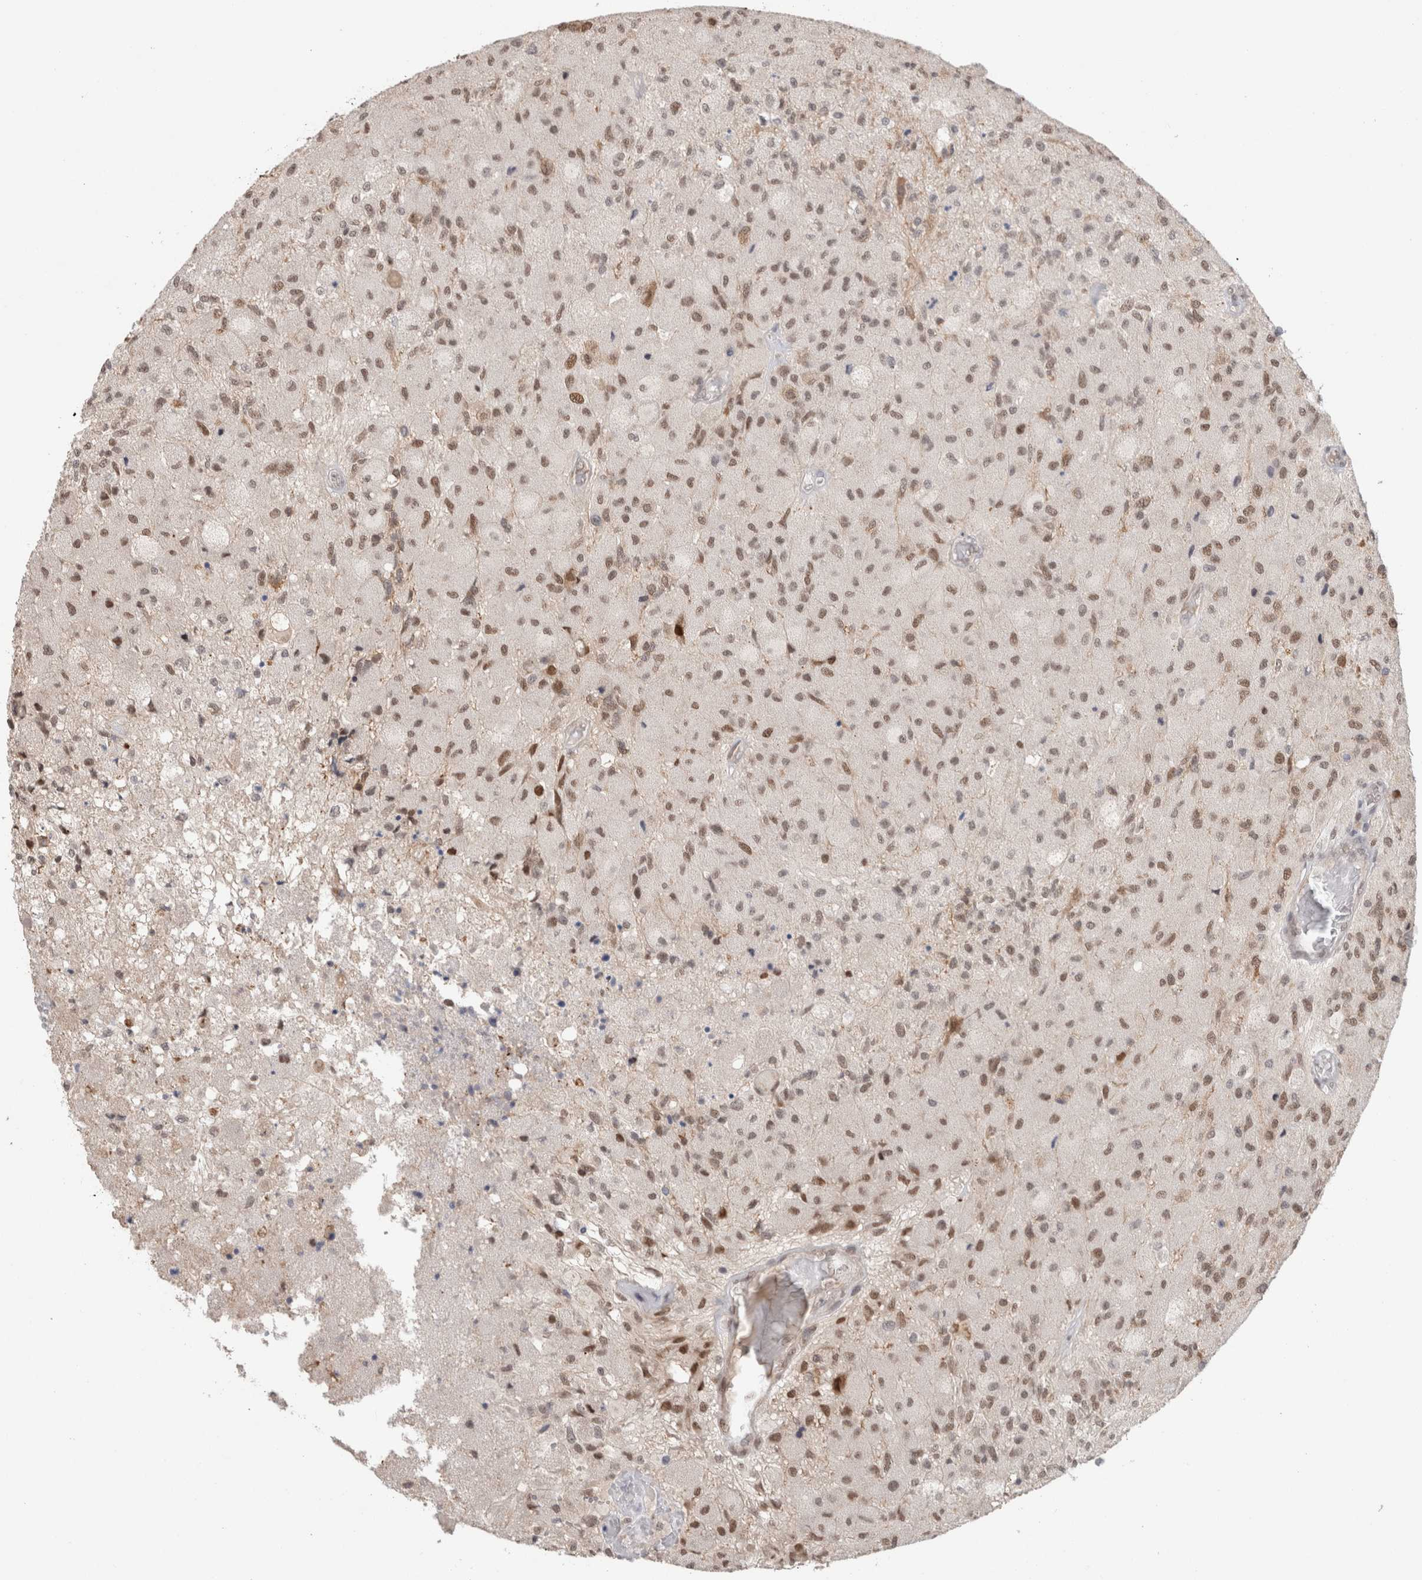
{"staining": {"intensity": "moderate", "quantity": ">75%", "location": "nuclear"}, "tissue": "glioma", "cell_type": "Tumor cells", "image_type": "cancer", "snomed": [{"axis": "morphology", "description": "Normal tissue, NOS"}, {"axis": "morphology", "description": "Glioma, malignant, High grade"}, {"axis": "topography", "description": "Cerebral cortex"}], "caption": "DAB immunohistochemical staining of human glioma exhibits moderate nuclear protein expression in about >75% of tumor cells. The protein of interest is shown in brown color, while the nuclei are stained blue.", "gene": "SYDE2", "patient": {"sex": "male", "age": 77}}